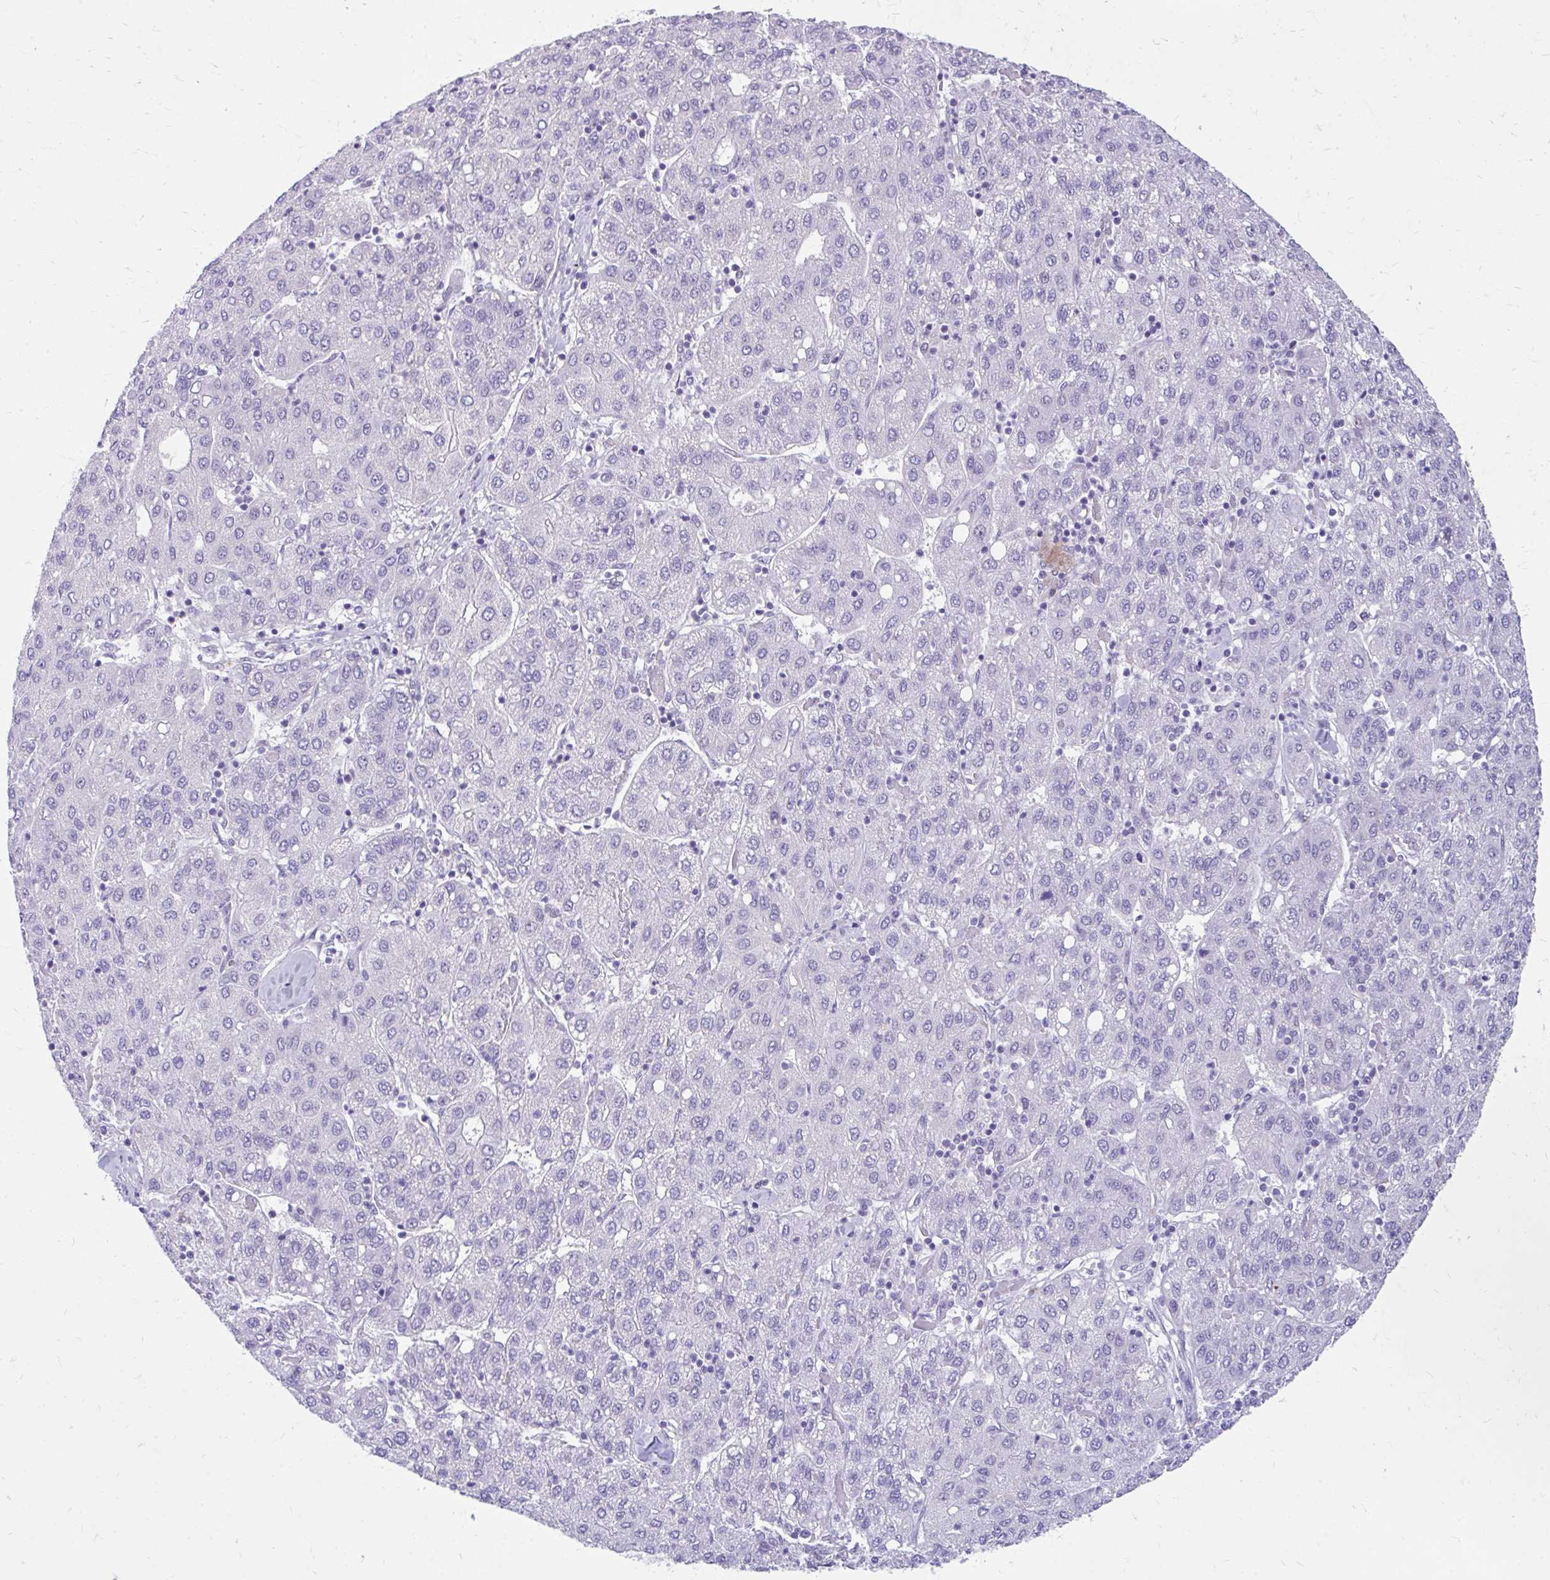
{"staining": {"intensity": "negative", "quantity": "none", "location": "none"}, "tissue": "liver cancer", "cell_type": "Tumor cells", "image_type": "cancer", "snomed": [{"axis": "morphology", "description": "Carcinoma, Hepatocellular, NOS"}, {"axis": "topography", "description": "Liver"}], "caption": "Tumor cells show no significant protein expression in hepatocellular carcinoma (liver).", "gene": "GLB1L2", "patient": {"sex": "male", "age": 65}}